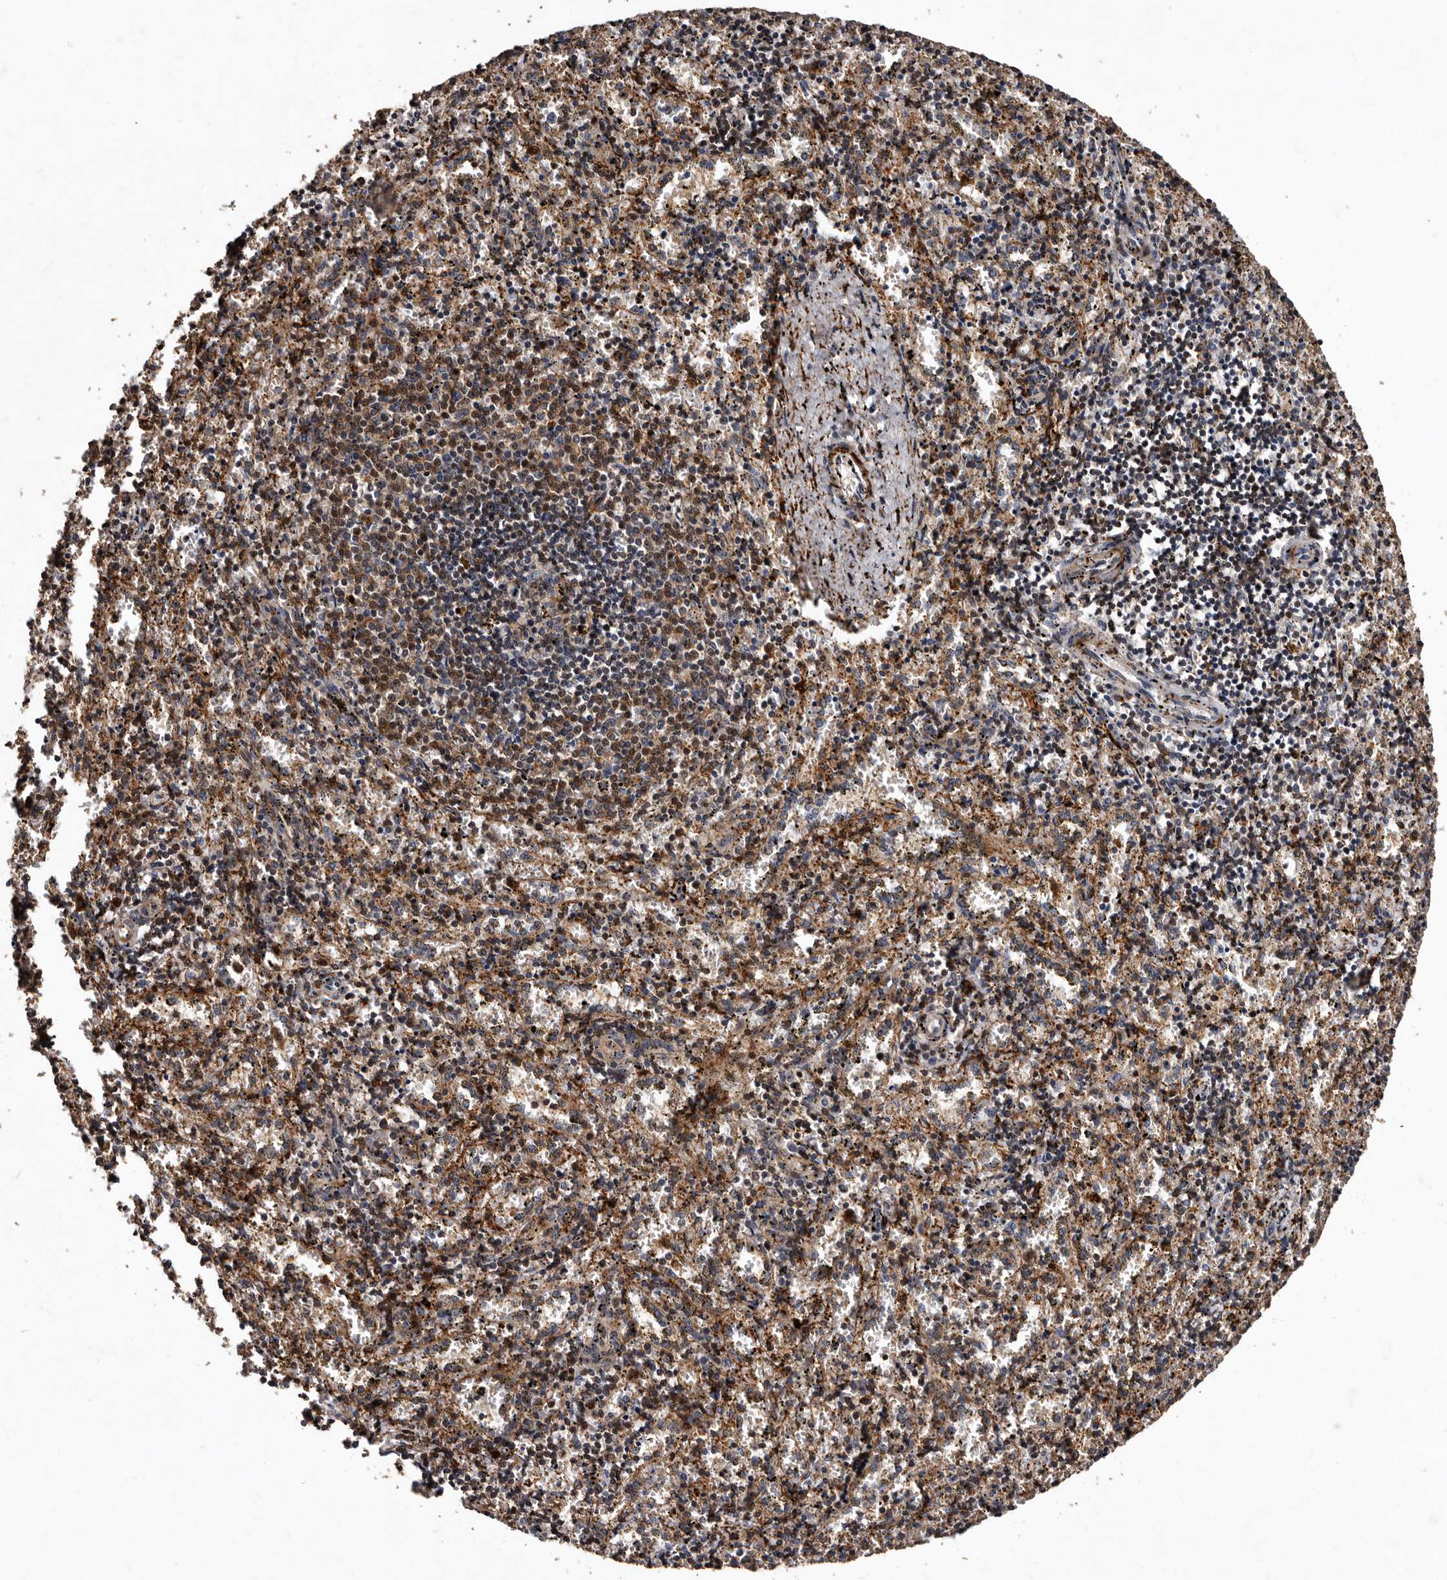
{"staining": {"intensity": "moderate", "quantity": "25%-75%", "location": "cytoplasmic/membranous"}, "tissue": "spleen", "cell_type": "Cells in red pulp", "image_type": "normal", "snomed": [{"axis": "morphology", "description": "Normal tissue, NOS"}, {"axis": "topography", "description": "Spleen"}], "caption": "Immunohistochemistry (IHC) staining of unremarkable spleen, which displays medium levels of moderate cytoplasmic/membranous positivity in approximately 25%-75% of cells in red pulp indicating moderate cytoplasmic/membranous protein positivity. The staining was performed using DAB (brown) for protein detection and nuclei were counterstained in hematoxylin (blue).", "gene": "PRKD3", "patient": {"sex": "male", "age": 11}}